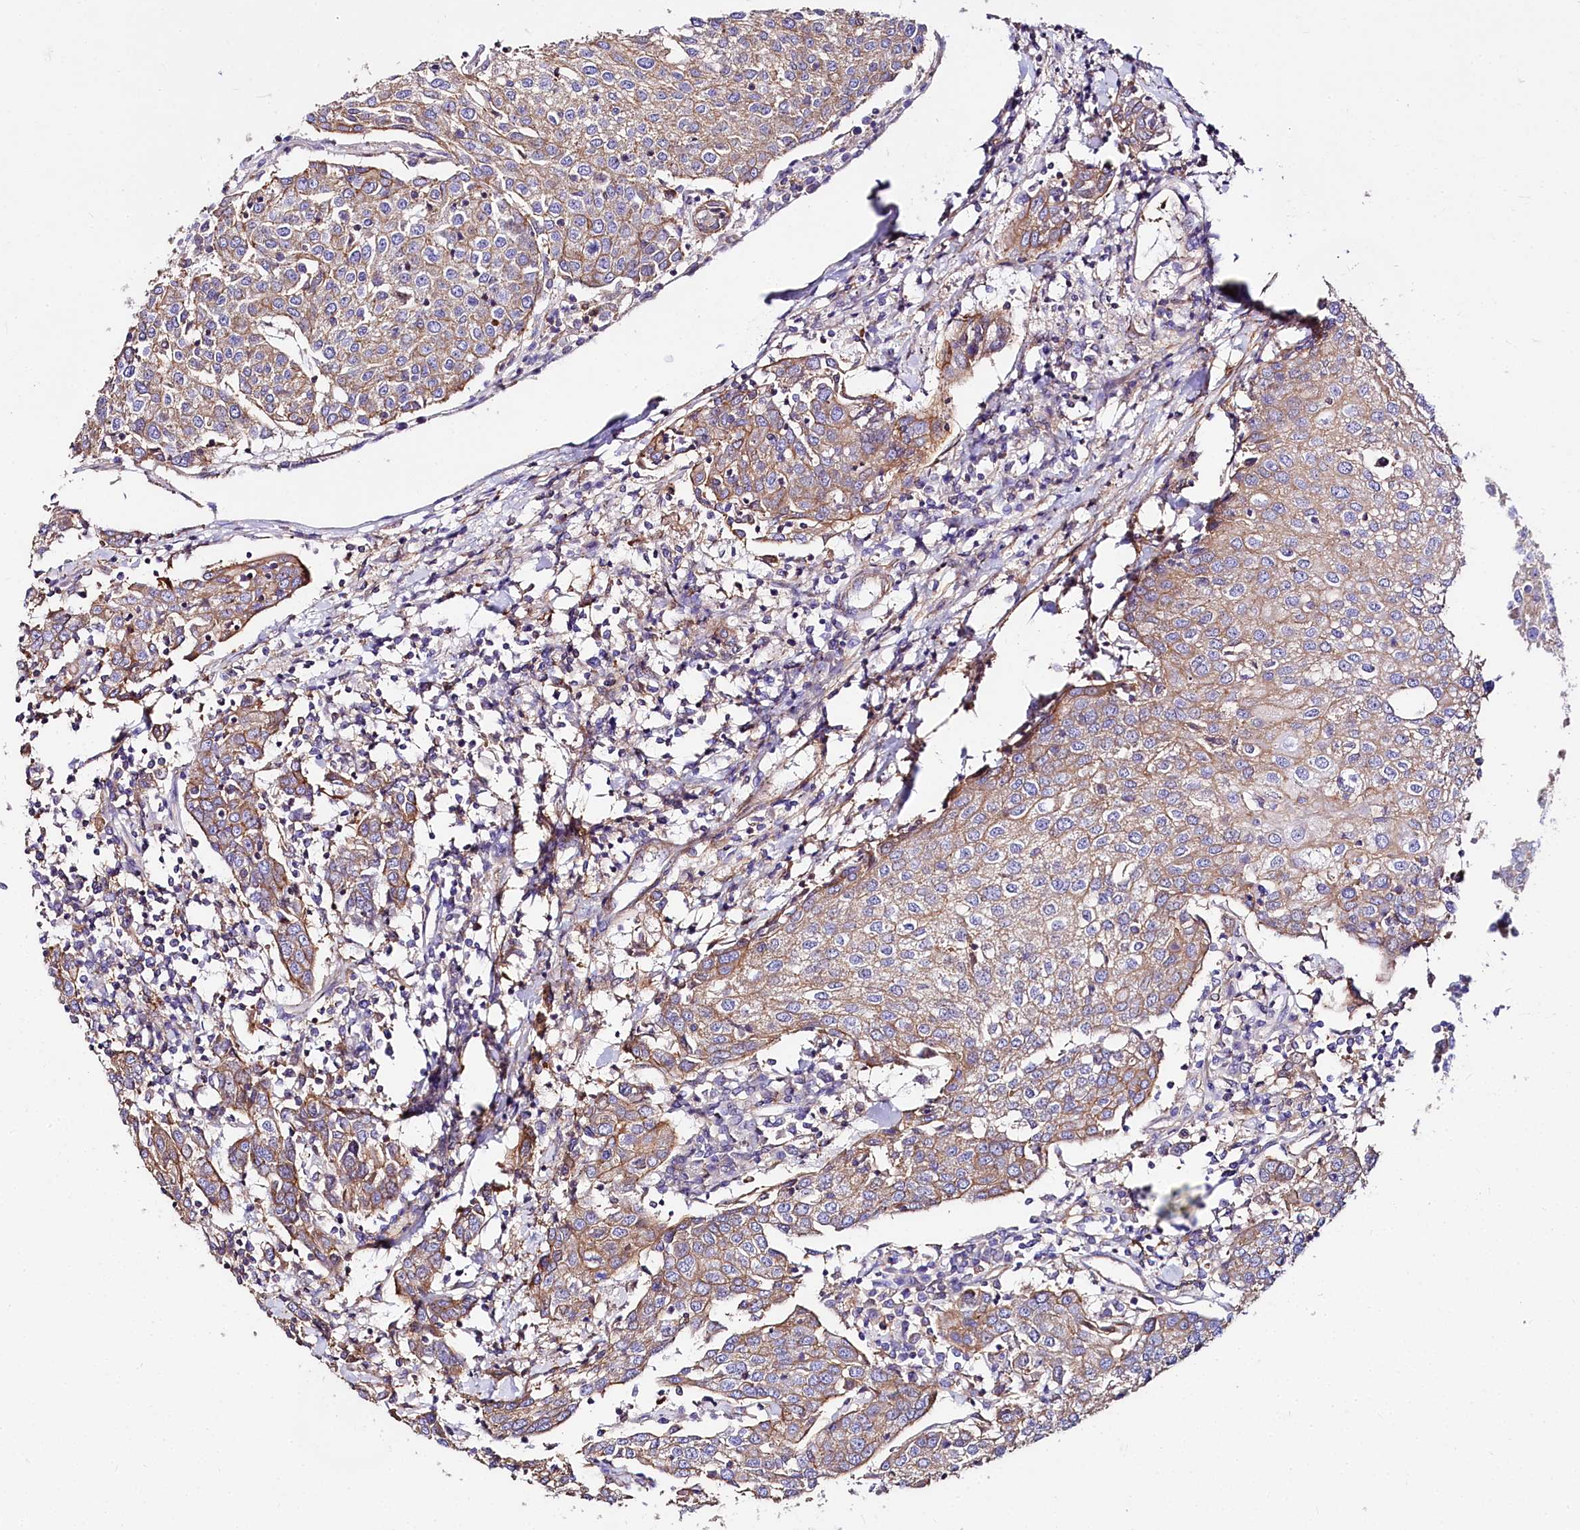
{"staining": {"intensity": "moderate", "quantity": ">75%", "location": "cytoplasmic/membranous"}, "tissue": "urothelial cancer", "cell_type": "Tumor cells", "image_type": "cancer", "snomed": [{"axis": "morphology", "description": "Urothelial carcinoma, High grade"}, {"axis": "topography", "description": "Urinary bladder"}], "caption": "Immunohistochemical staining of human urothelial carcinoma (high-grade) exhibits medium levels of moderate cytoplasmic/membranous protein expression in about >75% of tumor cells.", "gene": "FCHSD2", "patient": {"sex": "female", "age": 85}}